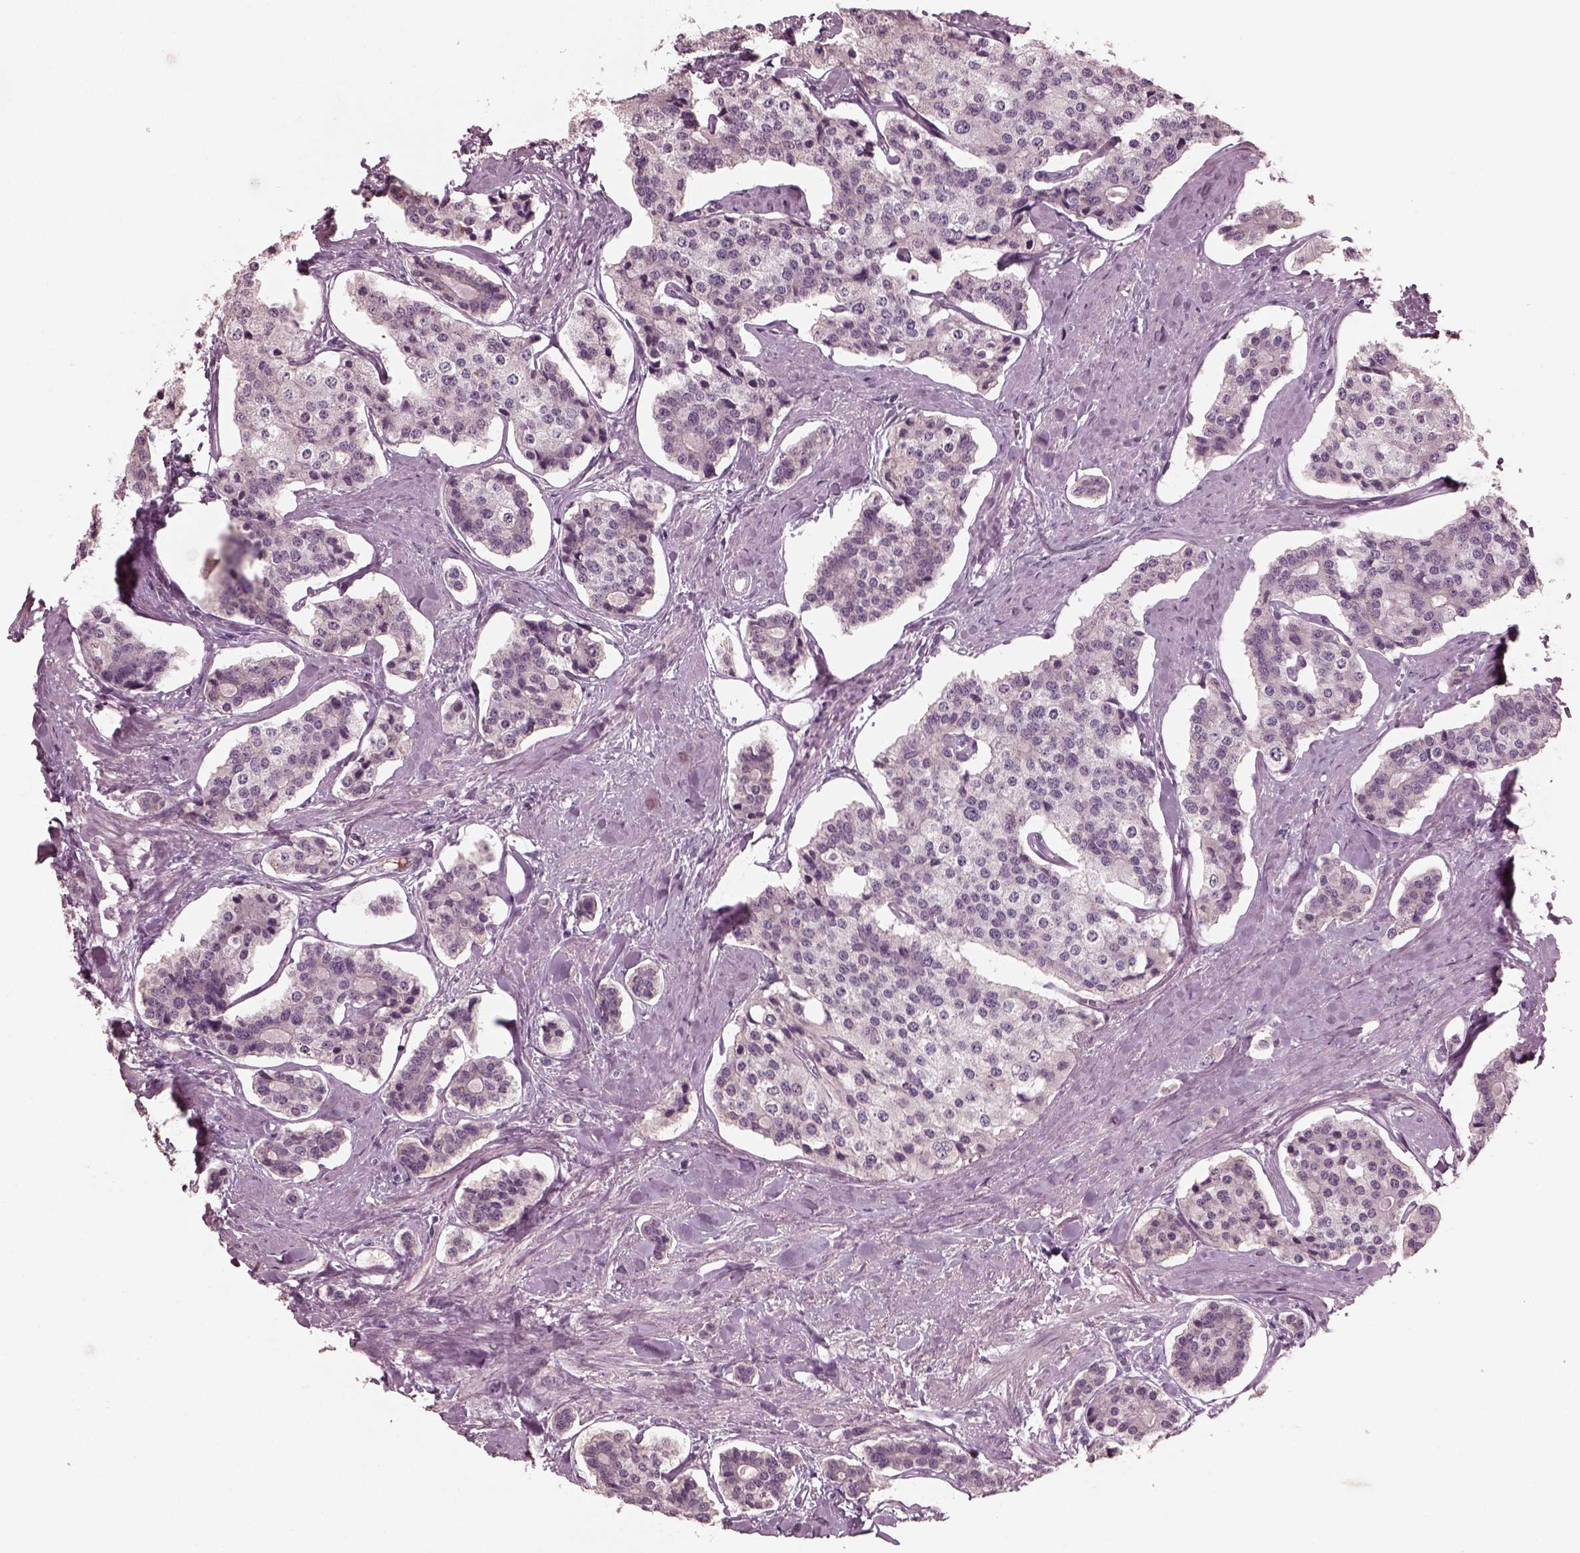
{"staining": {"intensity": "negative", "quantity": "none", "location": "none"}, "tissue": "carcinoid", "cell_type": "Tumor cells", "image_type": "cancer", "snomed": [{"axis": "morphology", "description": "Carcinoid, malignant, NOS"}, {"axis": "topography", "description": "Small intestine"}], "caption": "This is an immunohistochemistry (IHC) histopathology image of carcinoid. There is no positivity in tumor cells.", "gene": "PORCN", "patient": {"sex": "female", "age": 65}}